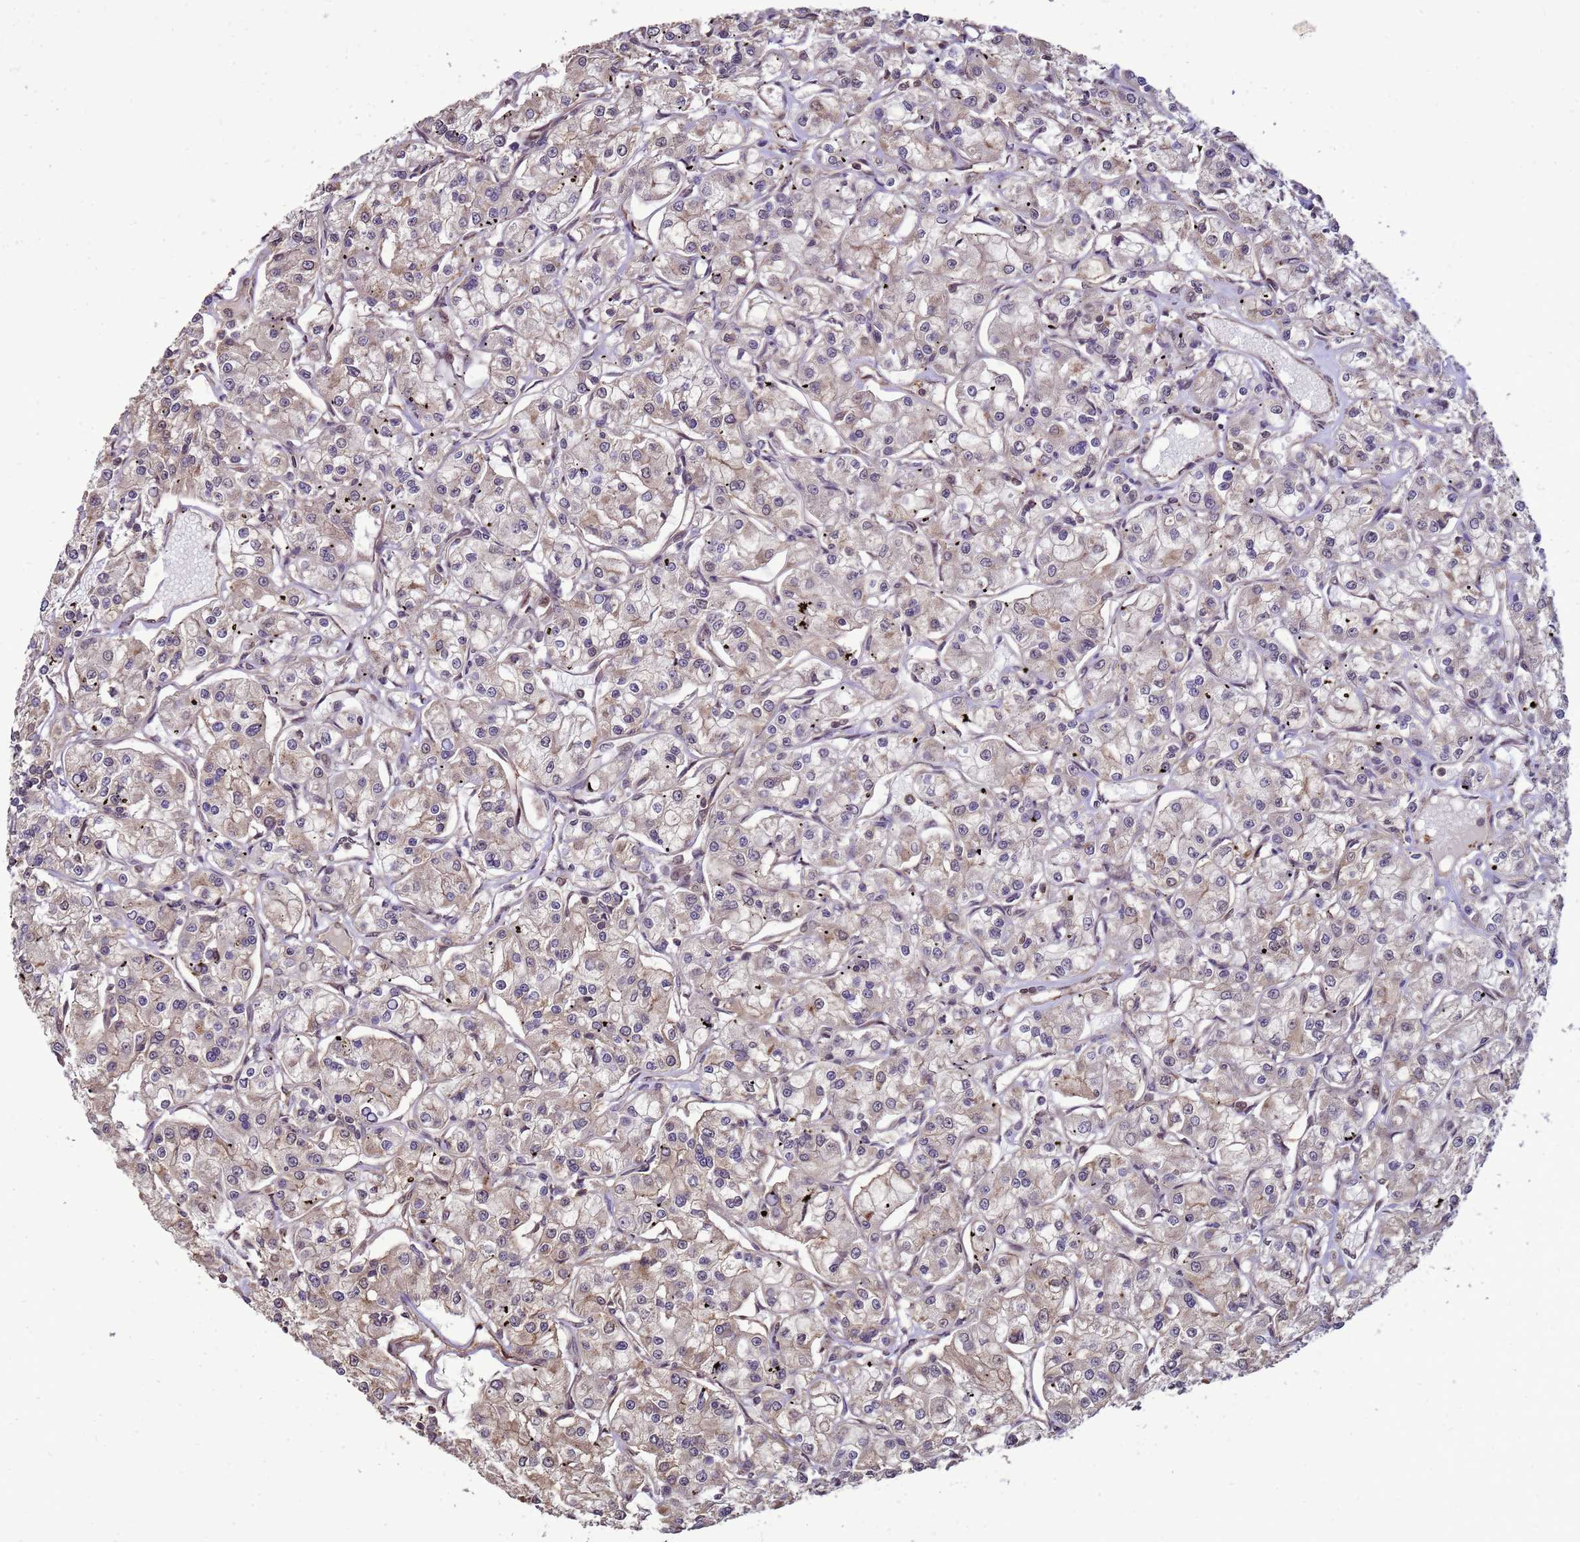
{"staining": {"intensity": "weak", "quantity": "<25%", "location": "cytoplasmic/membranous"}, "tissue": "renal cancer", "cell_type": "Tumor cells", "image_type": "cancer", "snomed": [{"axis": "morphology", "description": "Adenocarcinoma, NOS"}, {"axis": "topography", "description": "Kidney"}], "caption": "An image of renal cancer (adenocarcinoma) stained for a protein shows no brown staining in tumor cells.", "gene": "CRBN", "patient": {"sex": "female", "age": 59}}